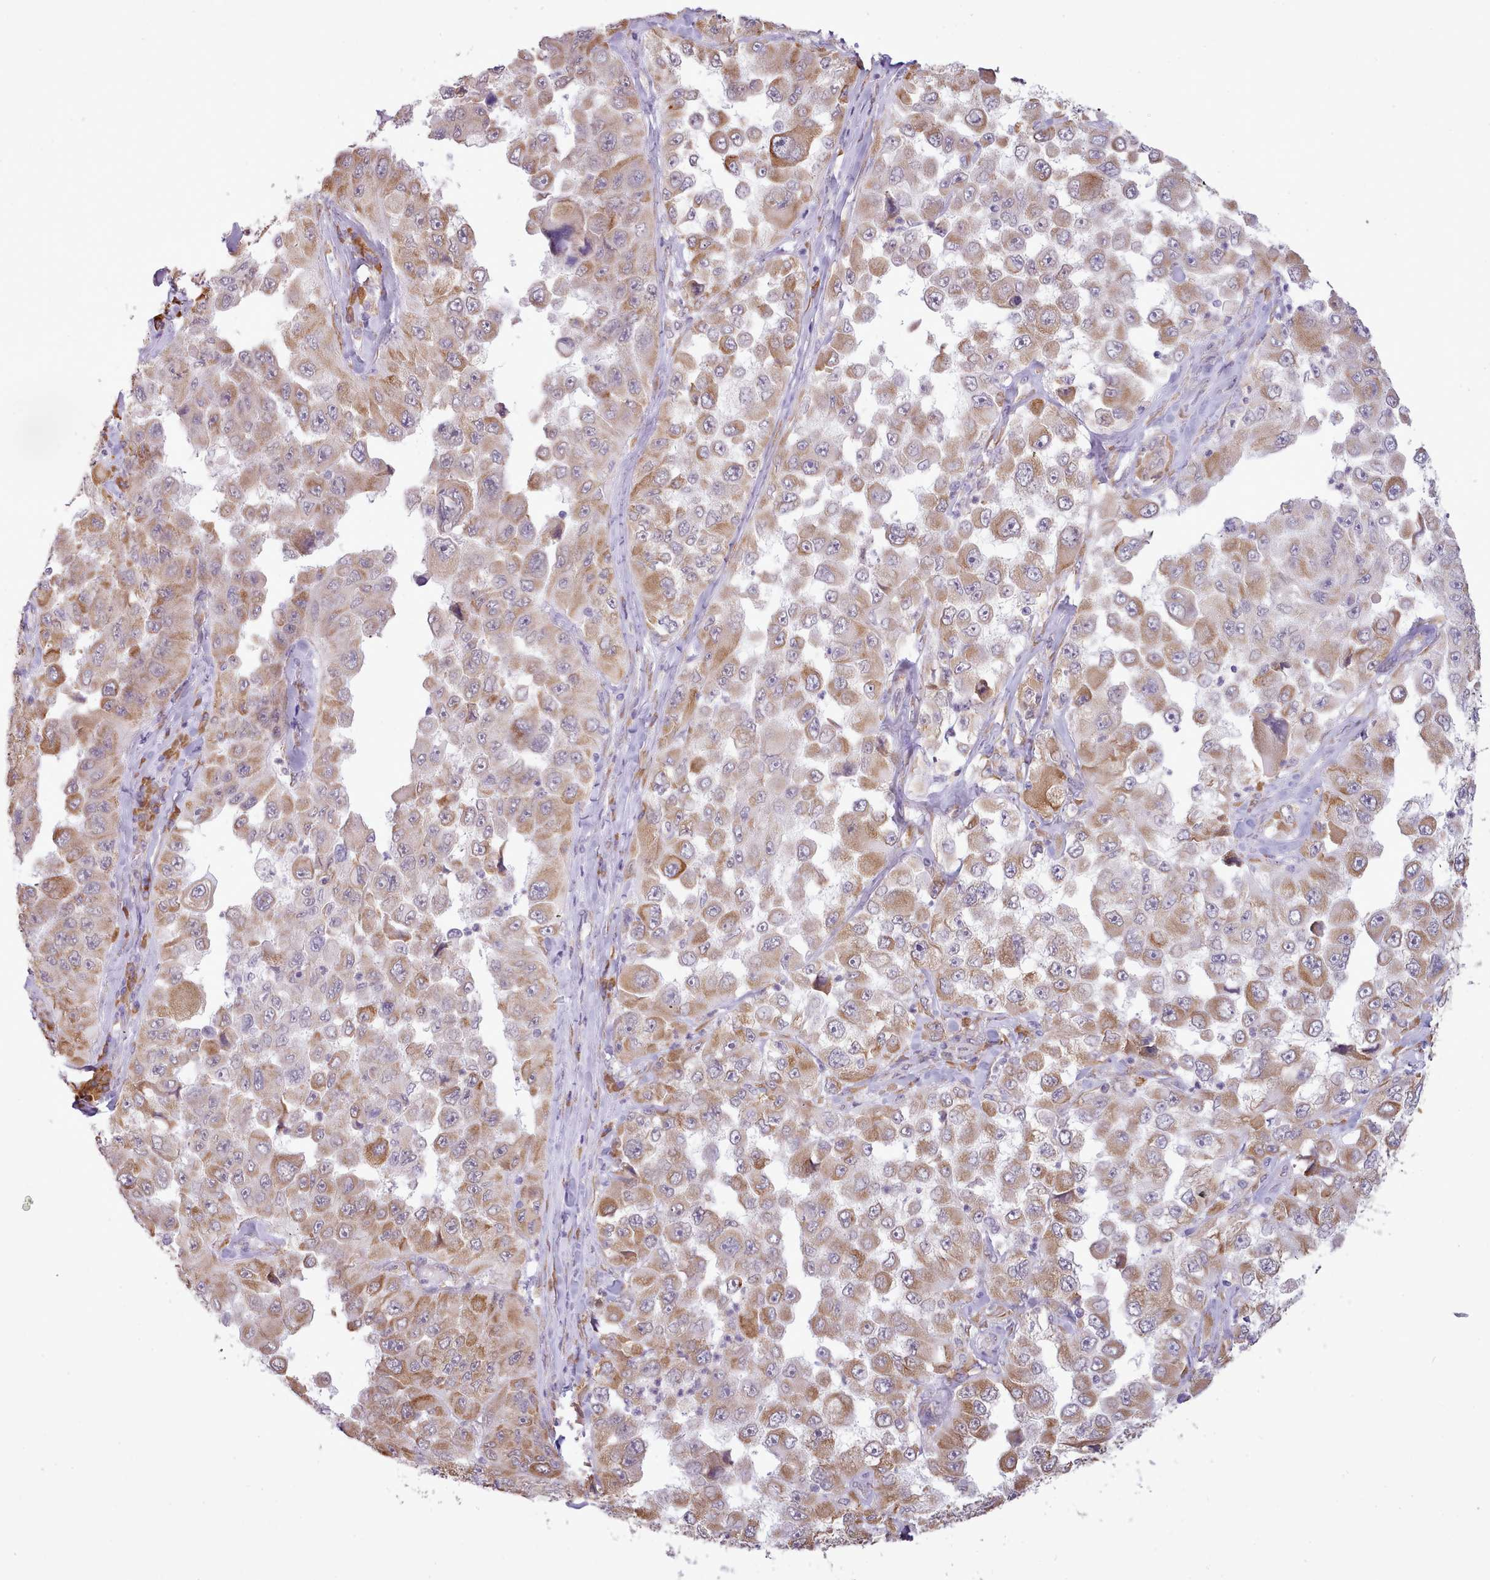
{"staining": {"intensity": "moderate", "quantity": ">75%", "location": "cytoplasmic/membranous"}, "tissue": "melanoma", "cell_type": "Tumor cells", "image_type": "cancer", "snomed": [{"axis": "morphology", "description": "Malignant melanoma, Metastatic site"}, {"axis": "topography", "description": "Lymph node"}], "caption": "Malignant melanoma (metastatic site) tissue shows moderate cytoplasmic/membranous staining in approximately >75% of tumor cells, visualized by immunohistochemistry.", "gene": "SEC61B", "patient": {"sex": "male", "age": 62}}